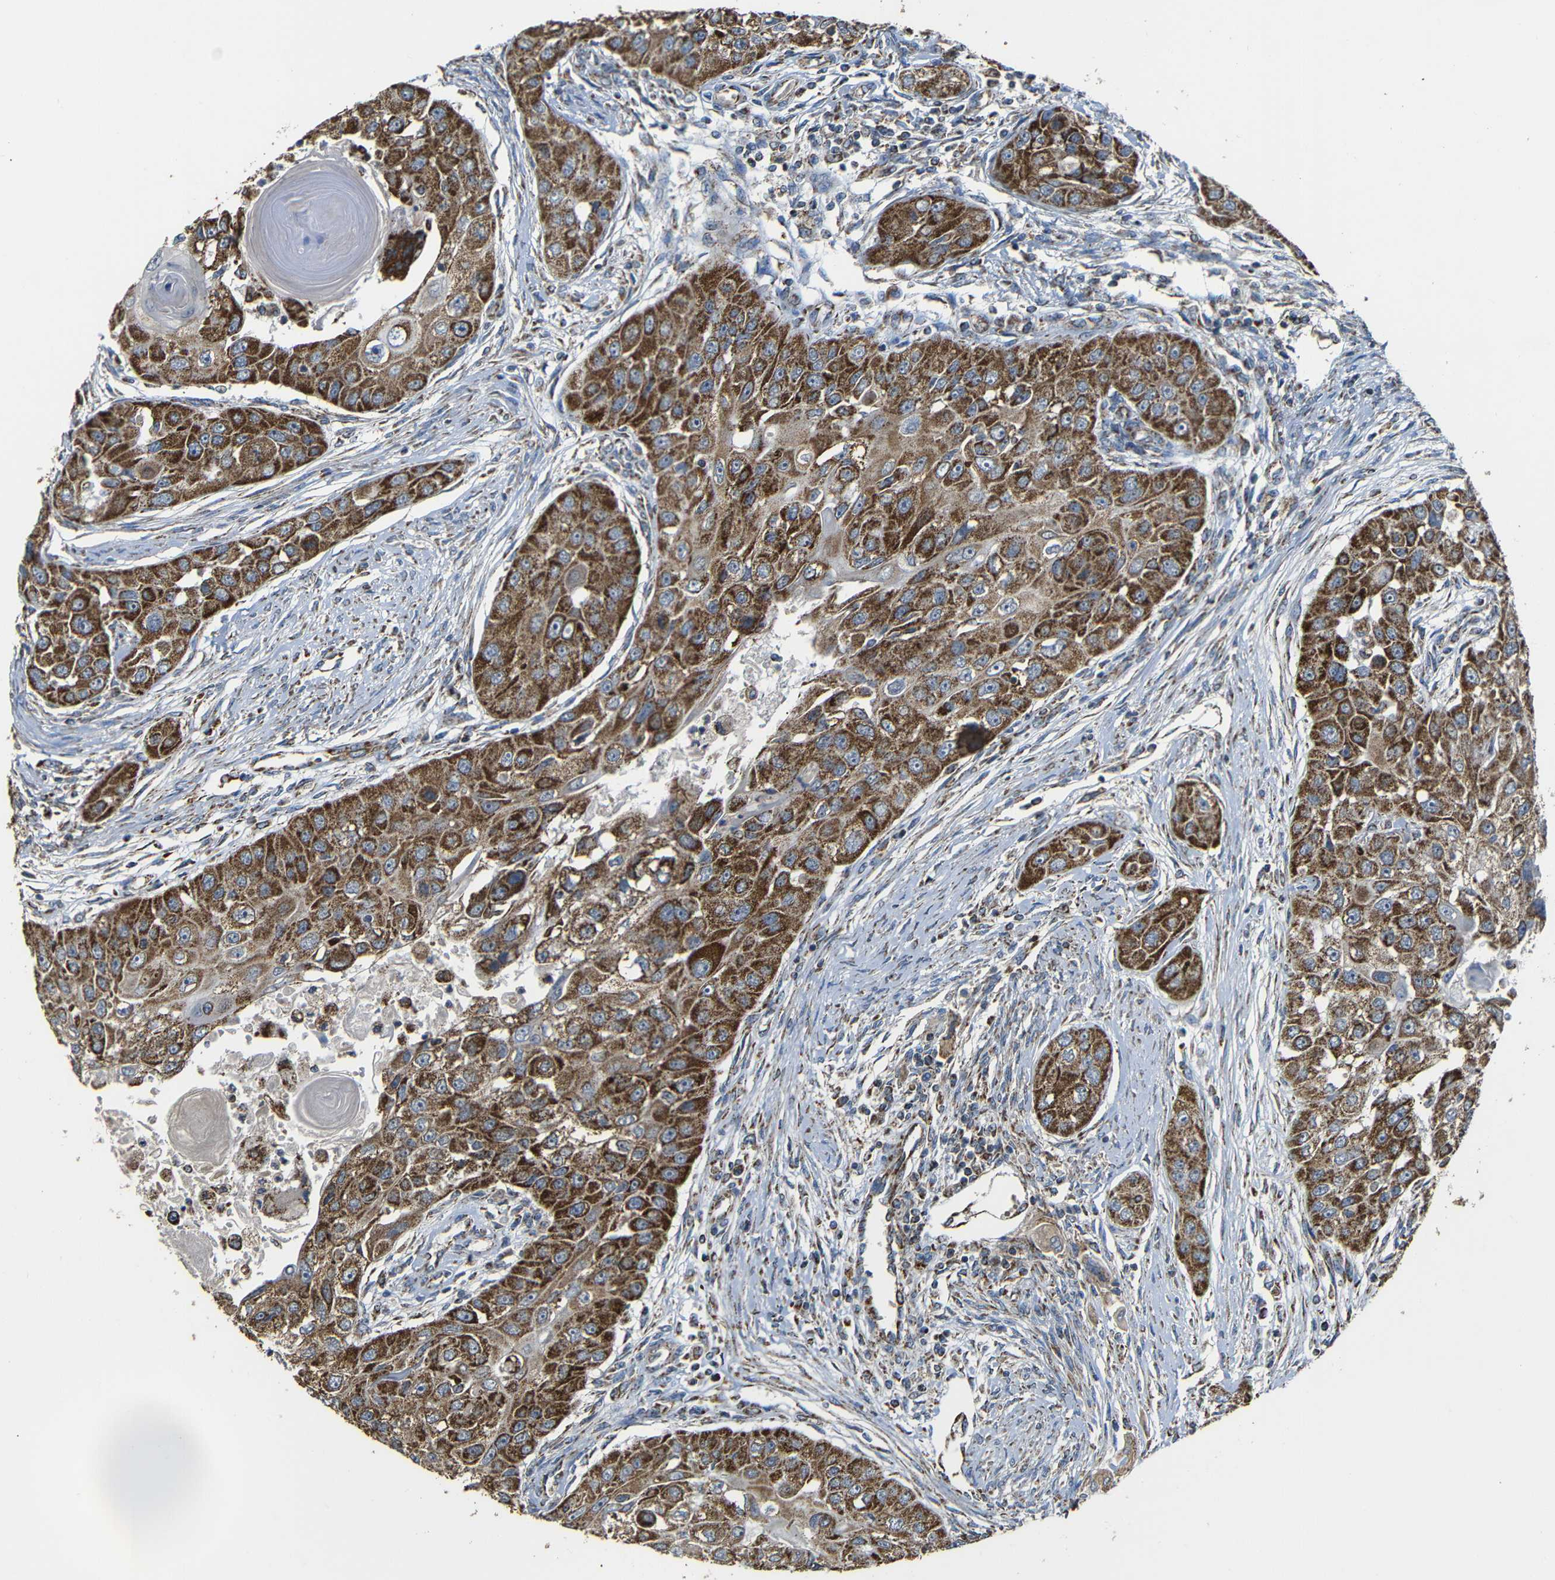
{"staining": {"intensity": "strong", "quantity": ">75%", "location": "cytoplasmic/membranous"}, "tissue": "head and neck cancer", "cell_type": "Tumor cells", "image_type": "cancer", "snomed": [{"axis": "morphology", "description": "Normal tissue, NOS"}, {"axis": "morphology", "description": "Squamous cell carcinoma, NOS"}, {"axis": "topography", "description": "Skeletal muscle"}, {"axis": "topography", "description": "Head-Neck"}], "caption": "Head and neck cancer (squamous cell carcinoma) stained with a protein marker reveals strong staining in tumor cells.", "gene": "NR3C2", "patient": {"sex": "male", "age": 51}}